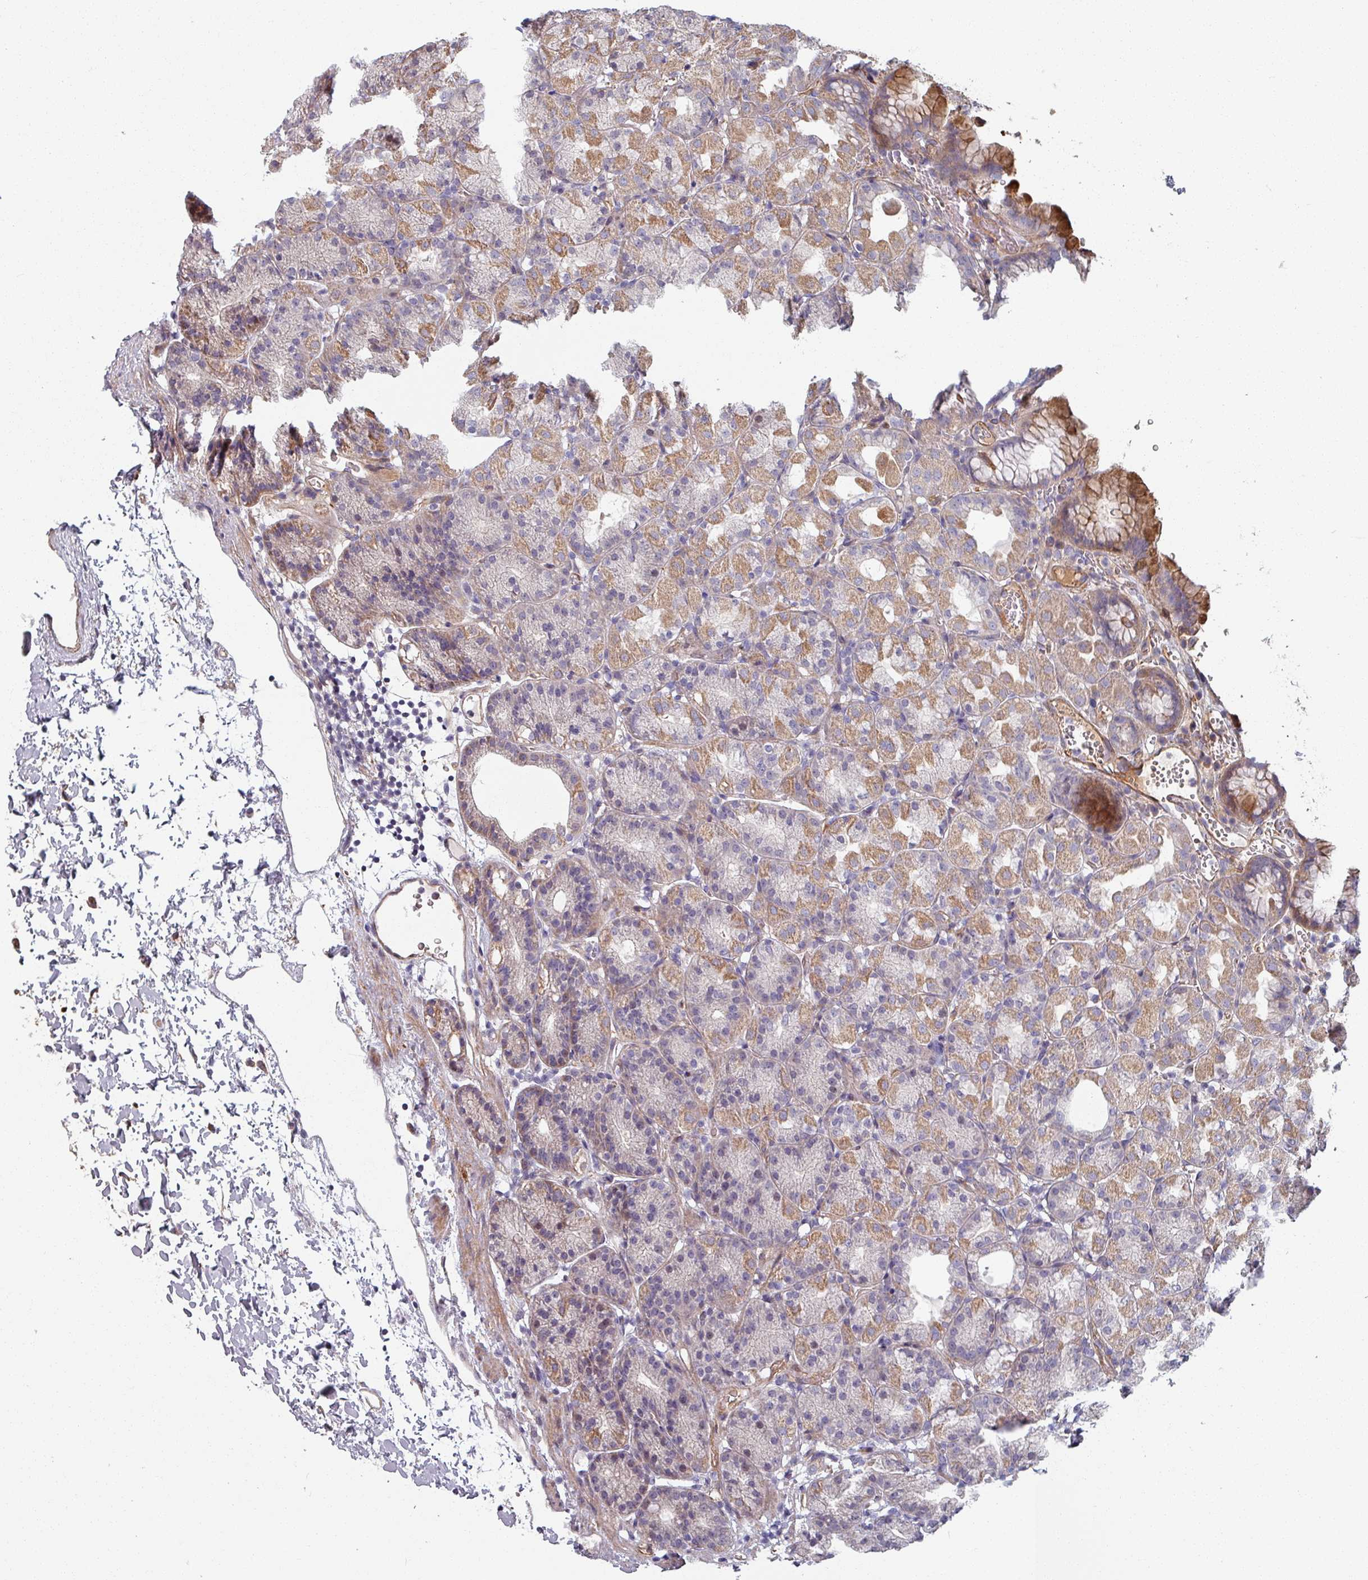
{"staining": {"intensity": "moderate", "quantity": "25%-75%", "location": "cytoplasmic/membranous"}, "tissue": "stomach", "cell_type": "Glandular cells", "image_type": "normal", "snomed": [{"axis": "morphology", "description": "Normal tissue, NOS"}, {"axis": "topography", "description": "Stomach, upper"}], "caption": "A medium amount of moderate cytoplasmic/membranous expression is identified in approximately 25%-75% of glandular cells in normal stomach. (IHC, brightfield microscopy, high magnification).", "gene": "C4BPB", "patient": {"sex": "female", "age": 81}}